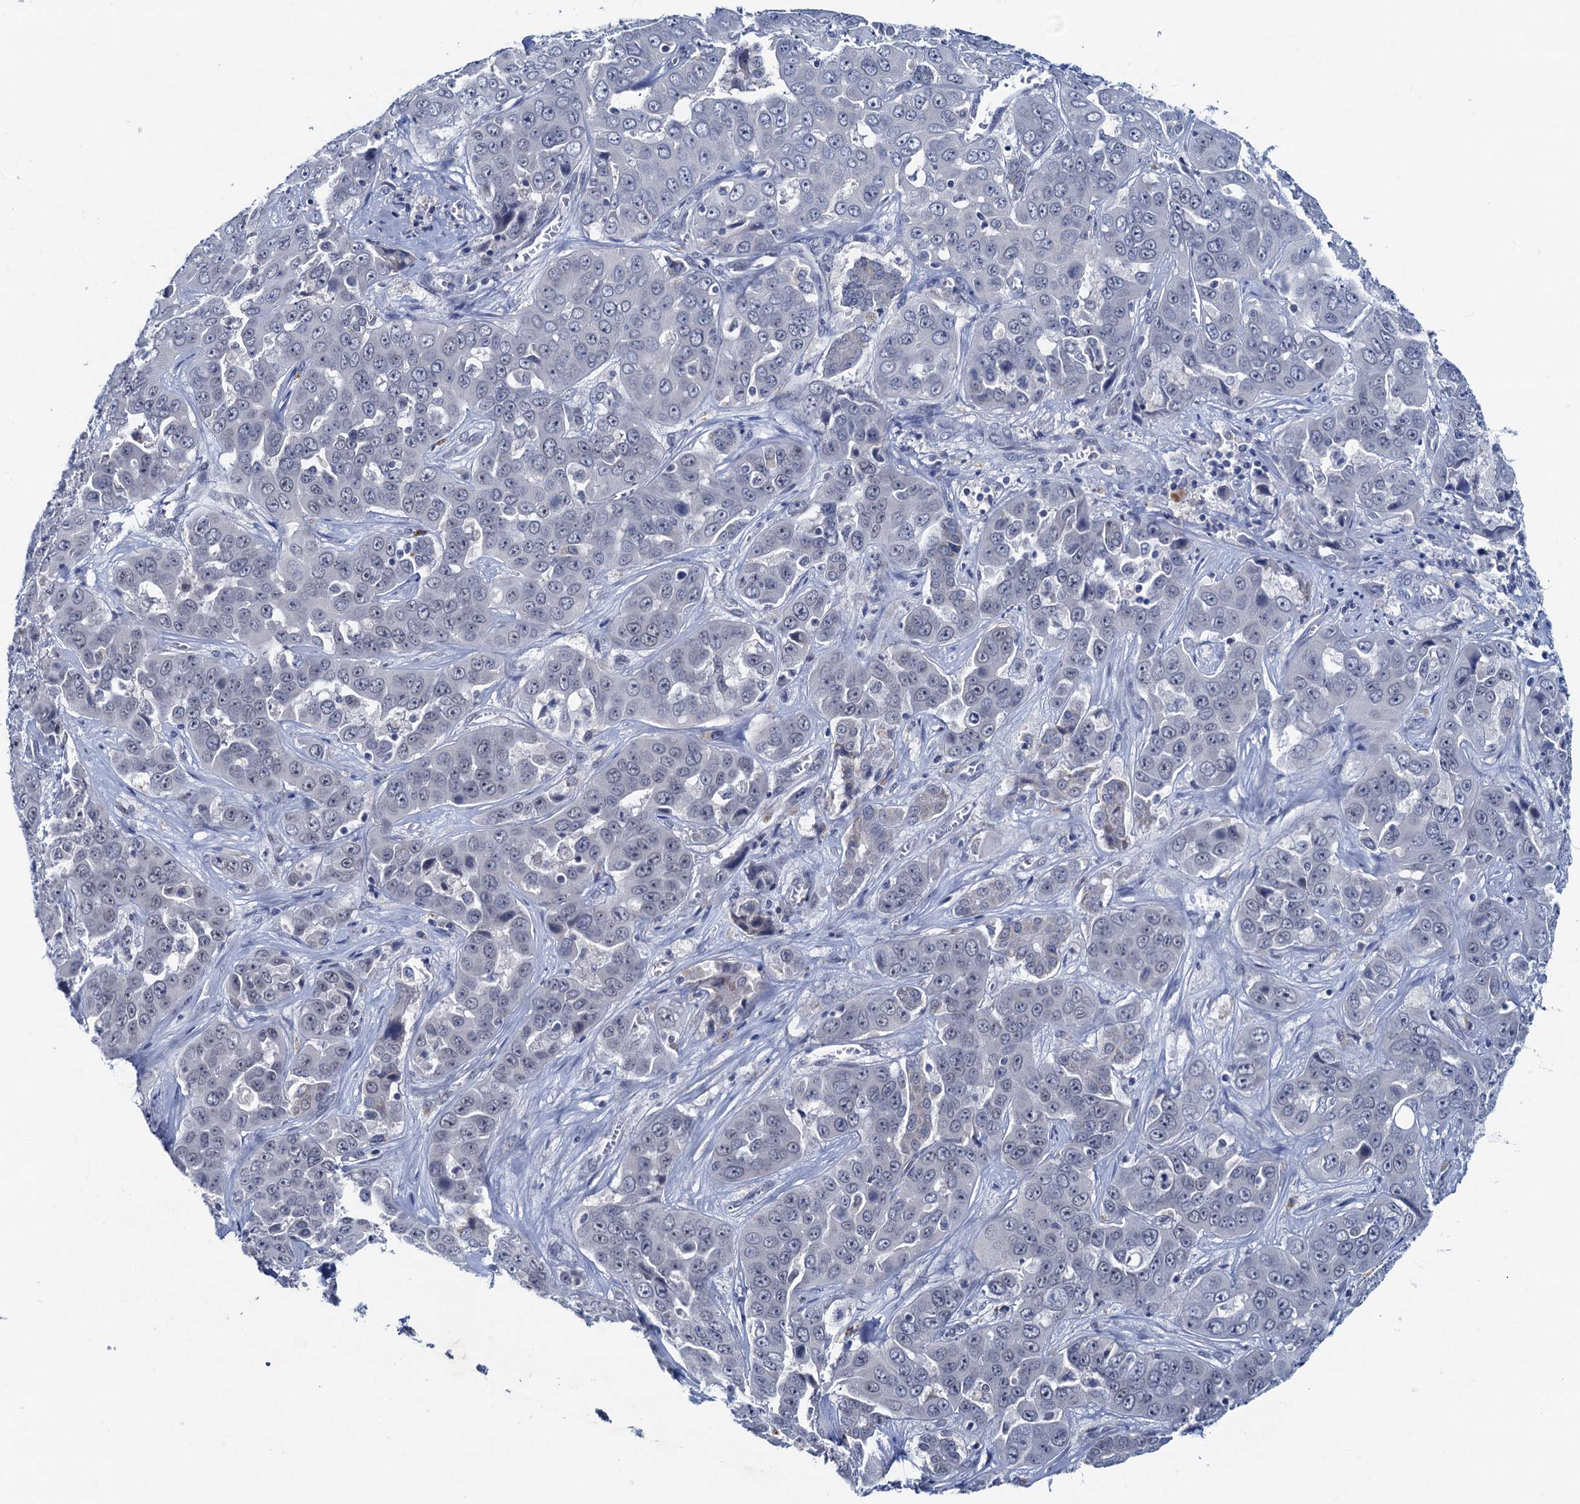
{"staining": {"intensity": "negative", "quantity": "none", "location": "none"}, "tissue": "liver cancer", "cell_type": "Tumor cells", "image_type": "cancer", "snomed": [{"axis": "morphology", "description": "Cholangiocarcinoma"}, {"axis": "topography", "description": "Liver"}], "caption": "Immunohistochemistry (IHC) of liver cancer demonstrates no expression in tumor cells.", "gene": "HAPSTR1", "patient": {"sex": "female", "age": 52}}